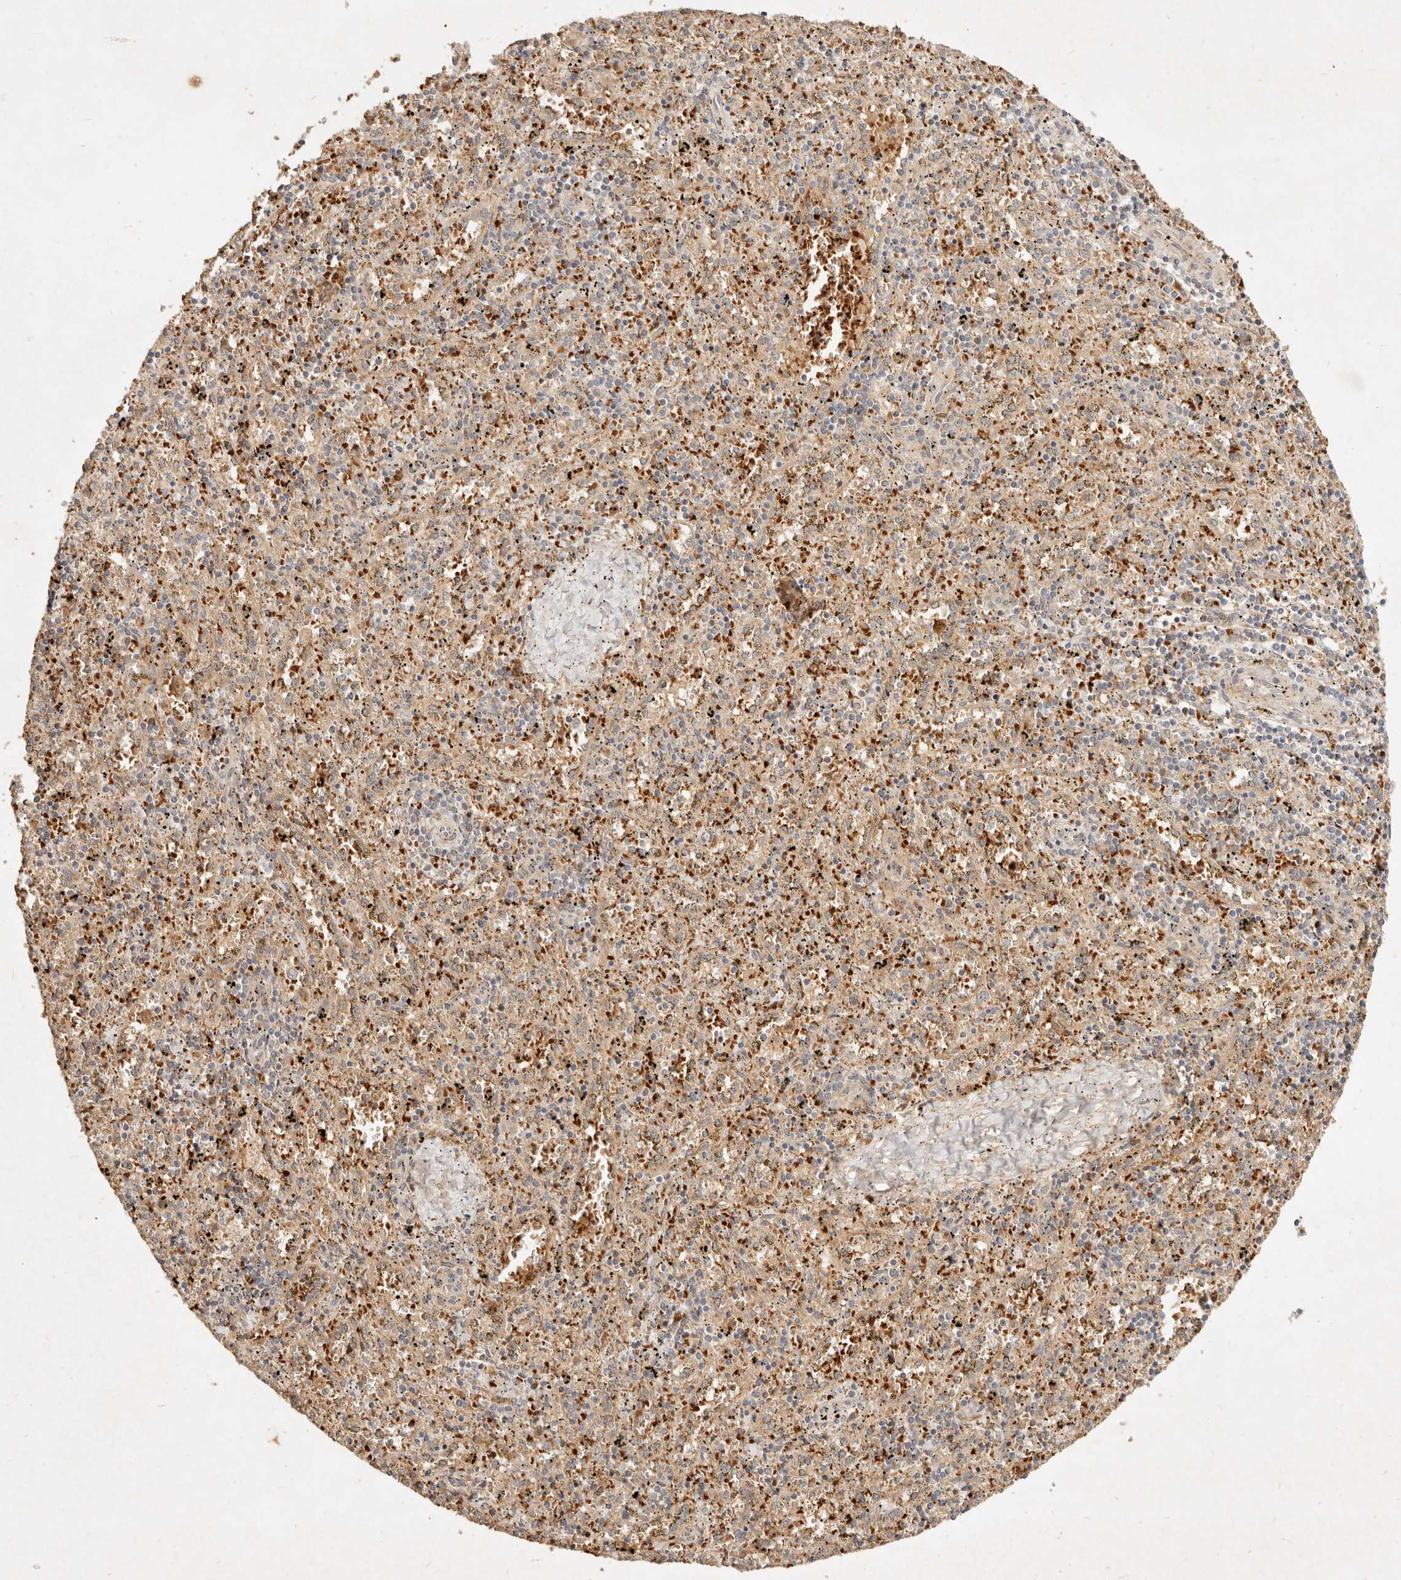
{"staining": {"intensity": "weak", "quantity": "<25%", "location": "cytoplasmic/membranous"}, "tissue": "spleen", "cell_type": "Cells in red pulp", "image_type": "normal", "snomed": [{"axis": "morphology", "description": "Normal tissue, NOS"}, {"axis": "topography", "description": "Spleen"}], "caption": "A high-resolution histopathology image shows immunohistochemistry staining of benign spleen, which exhibits no significant staining in cells in red pulp.", "gene": "FREM2", "patient": {"sex": "male", "age": 11}}